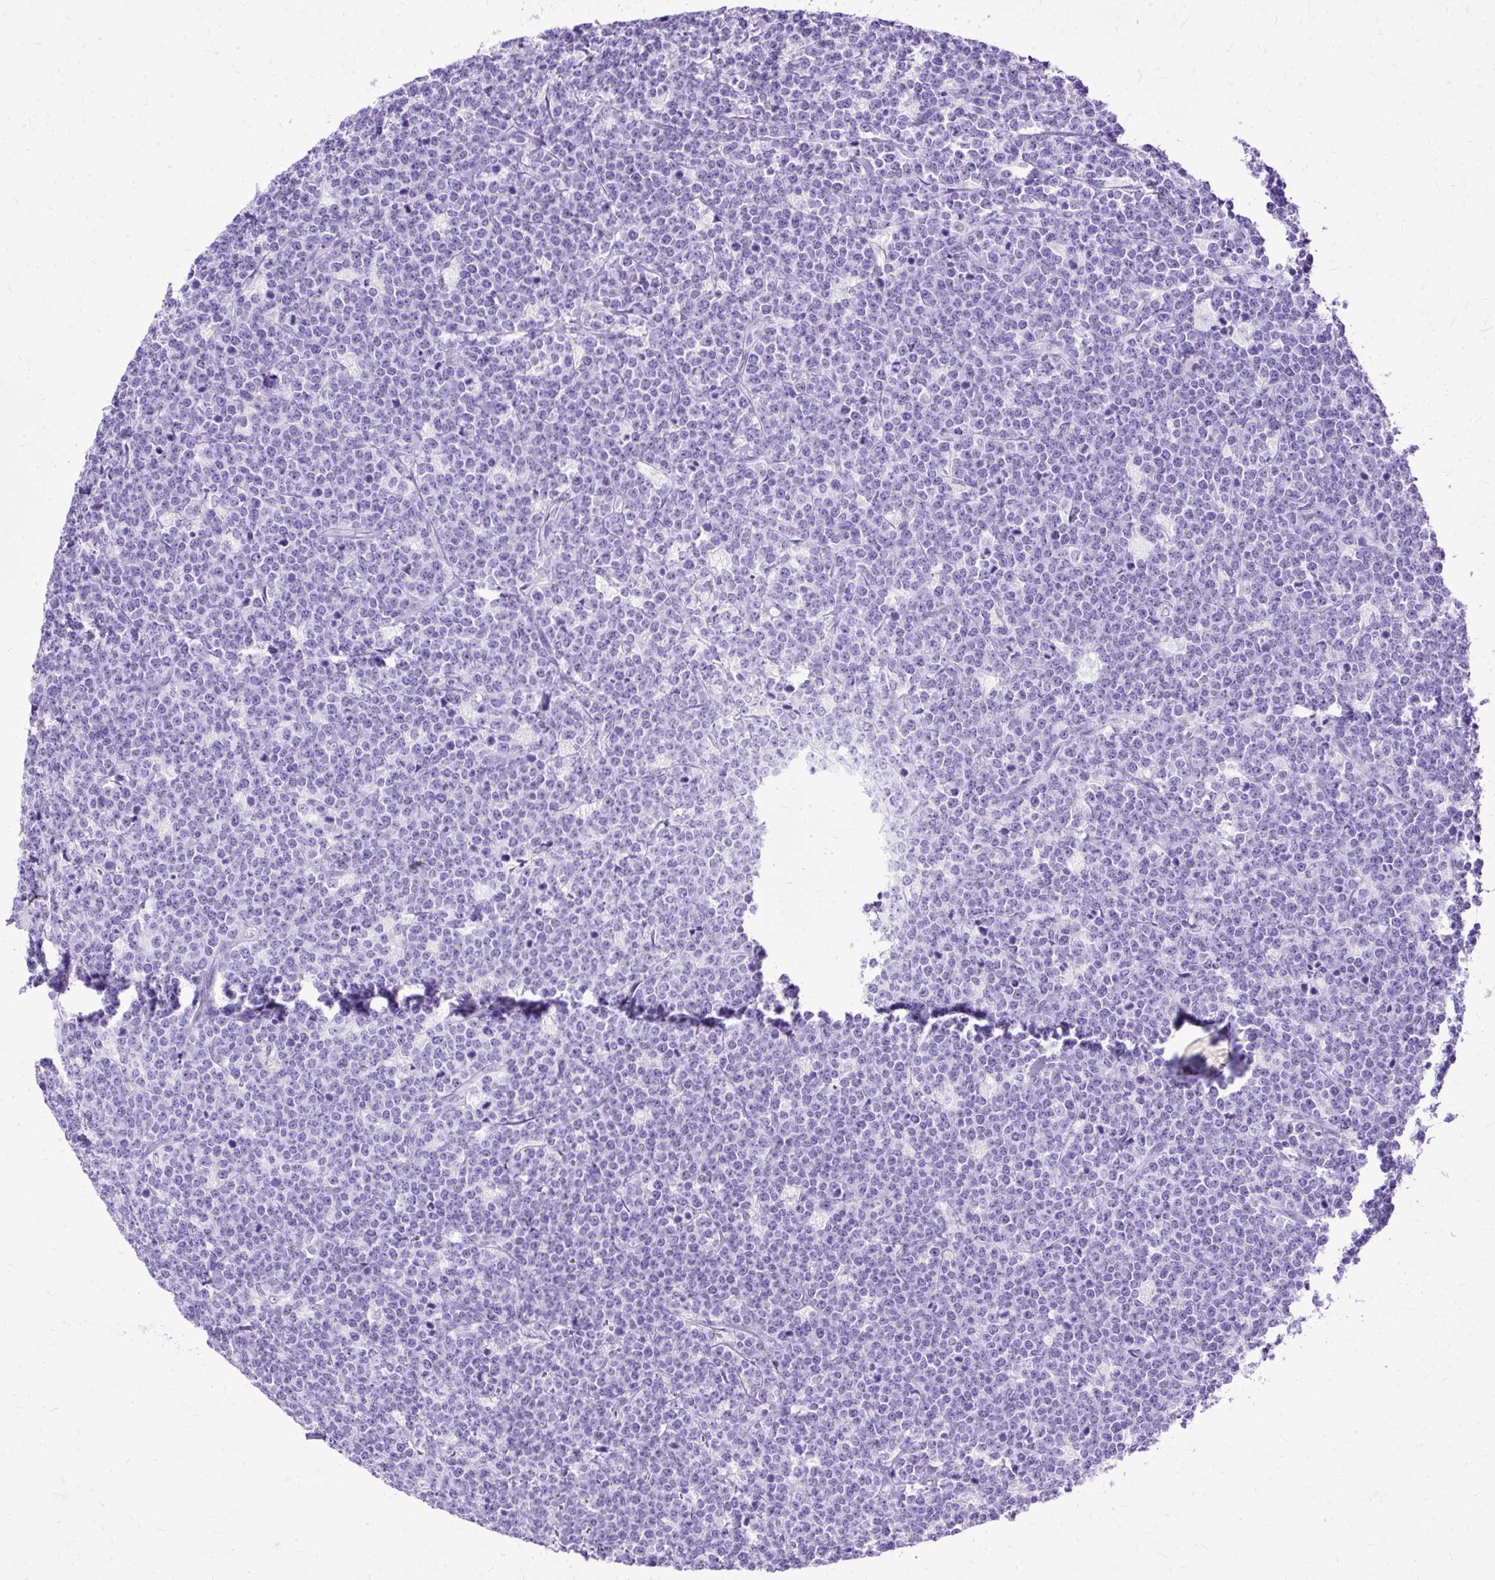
{"staining": {"intensity": "negative", "quantity": "none", "location": "none"}, "tissue": "lymphoma", "cell_type": "Tumor cells", "image_type": "cancer", "snomed": [{"axis": "morphology", "description": "Malignant lymphoma, non-Hodgkin's type, High grade"}, {"axis": "topography", "description": "Small intestine"}, {"axis": "topography", "description": "Colon"}], "caption": "DAB immunohistochemical staining of high-grade malignant lymphoma, non-Hodgkin's type demonstrates no significant staining in tumor cells.", "gene": "SLC8A2", "patient": {"sex": "male", "age": 8}}